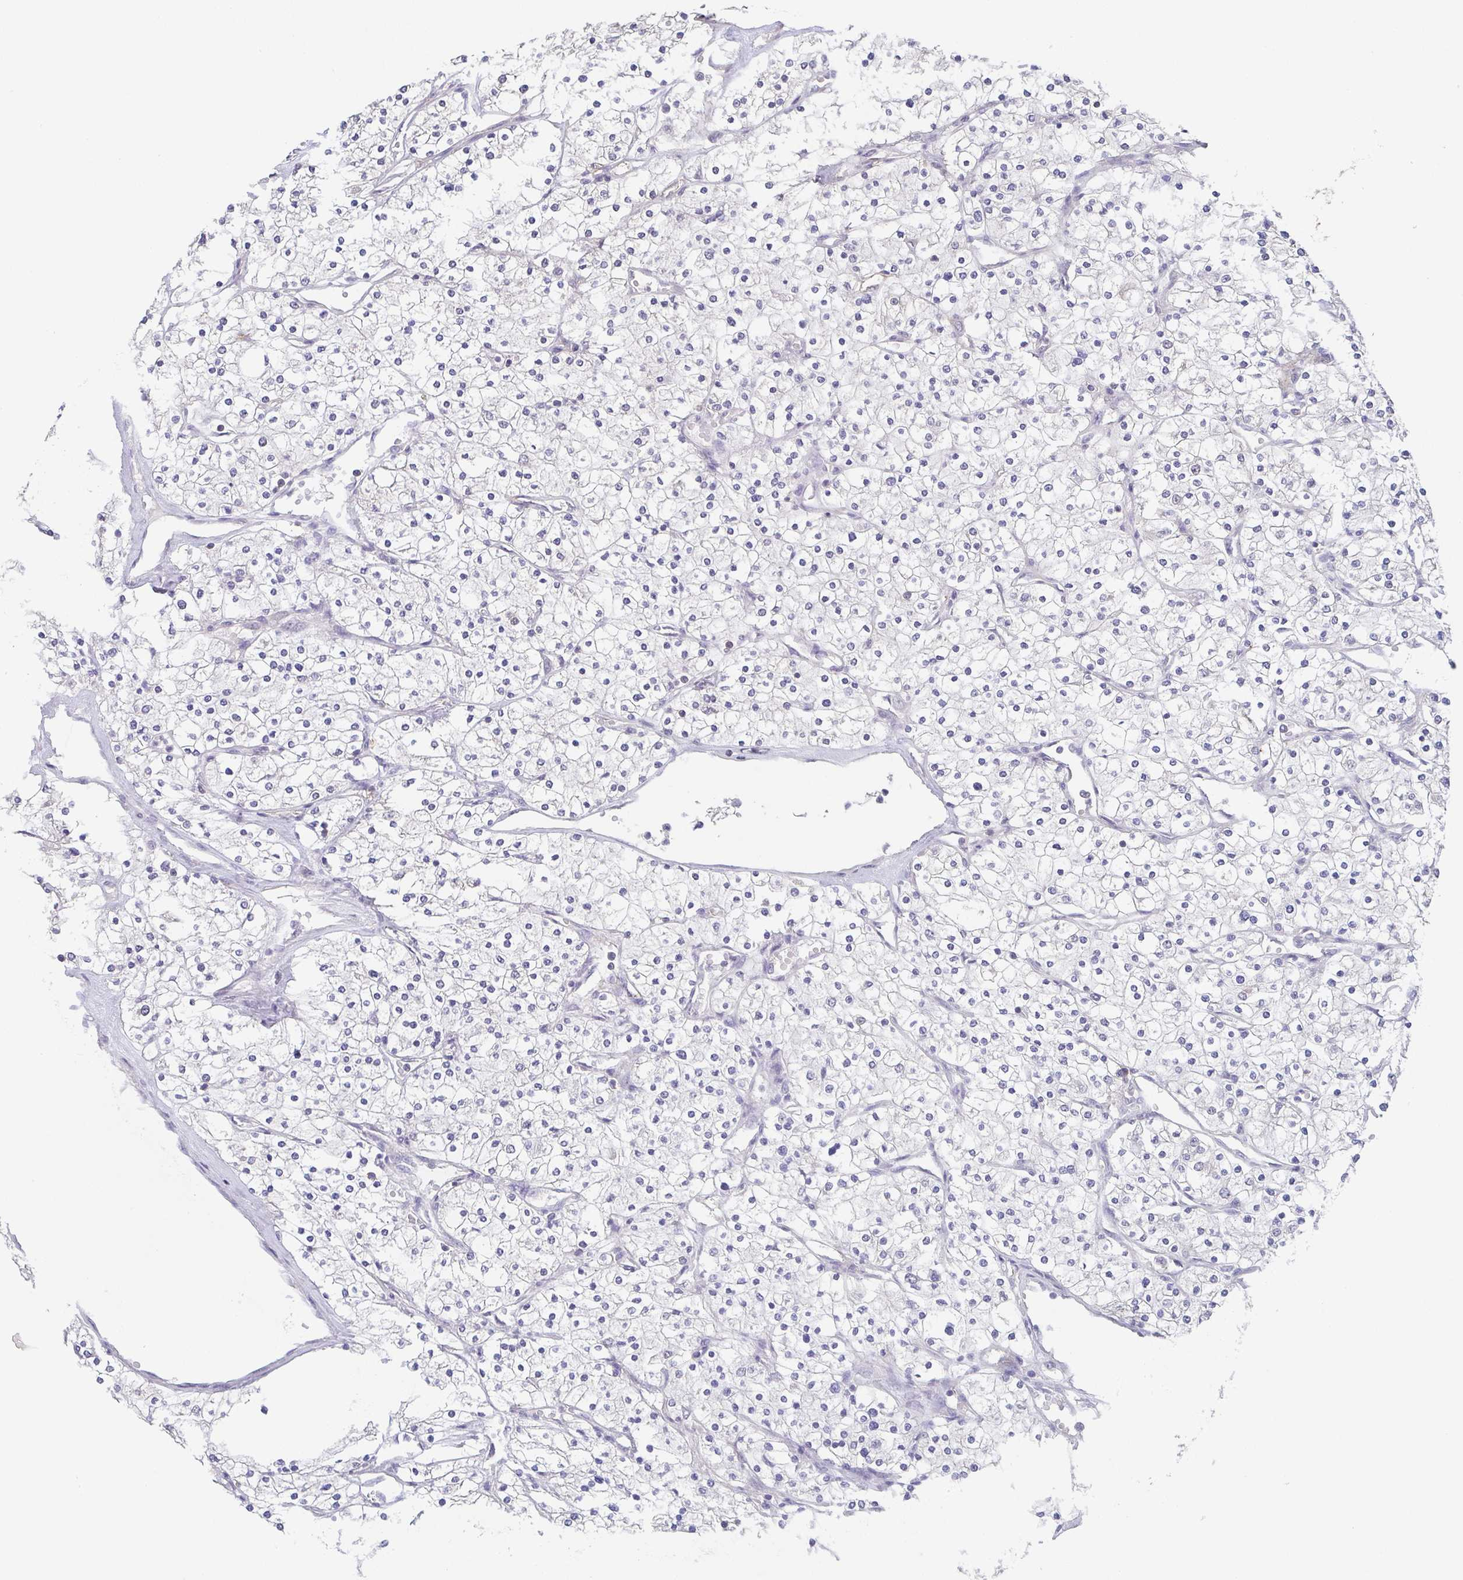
{"staining": {"intensity": "negative", "quantity": "none", "location": "none"}, "tissue": "renal cancer", "cell_type": "Tumor cells", "image_type": "cancer", "snomed": [{"axis": "morphology", "description": "Adenocarcinoma, NOS"}, {"axis": "topography", "description": "Kidney"}], "caption": "Renal adenocarcinoma stained for a protein using immunohistochemistry (IHC) demonstrates no staining tumor cells.", "gene": "DBN1", "patient": {"sex": "male", "age": 80}}